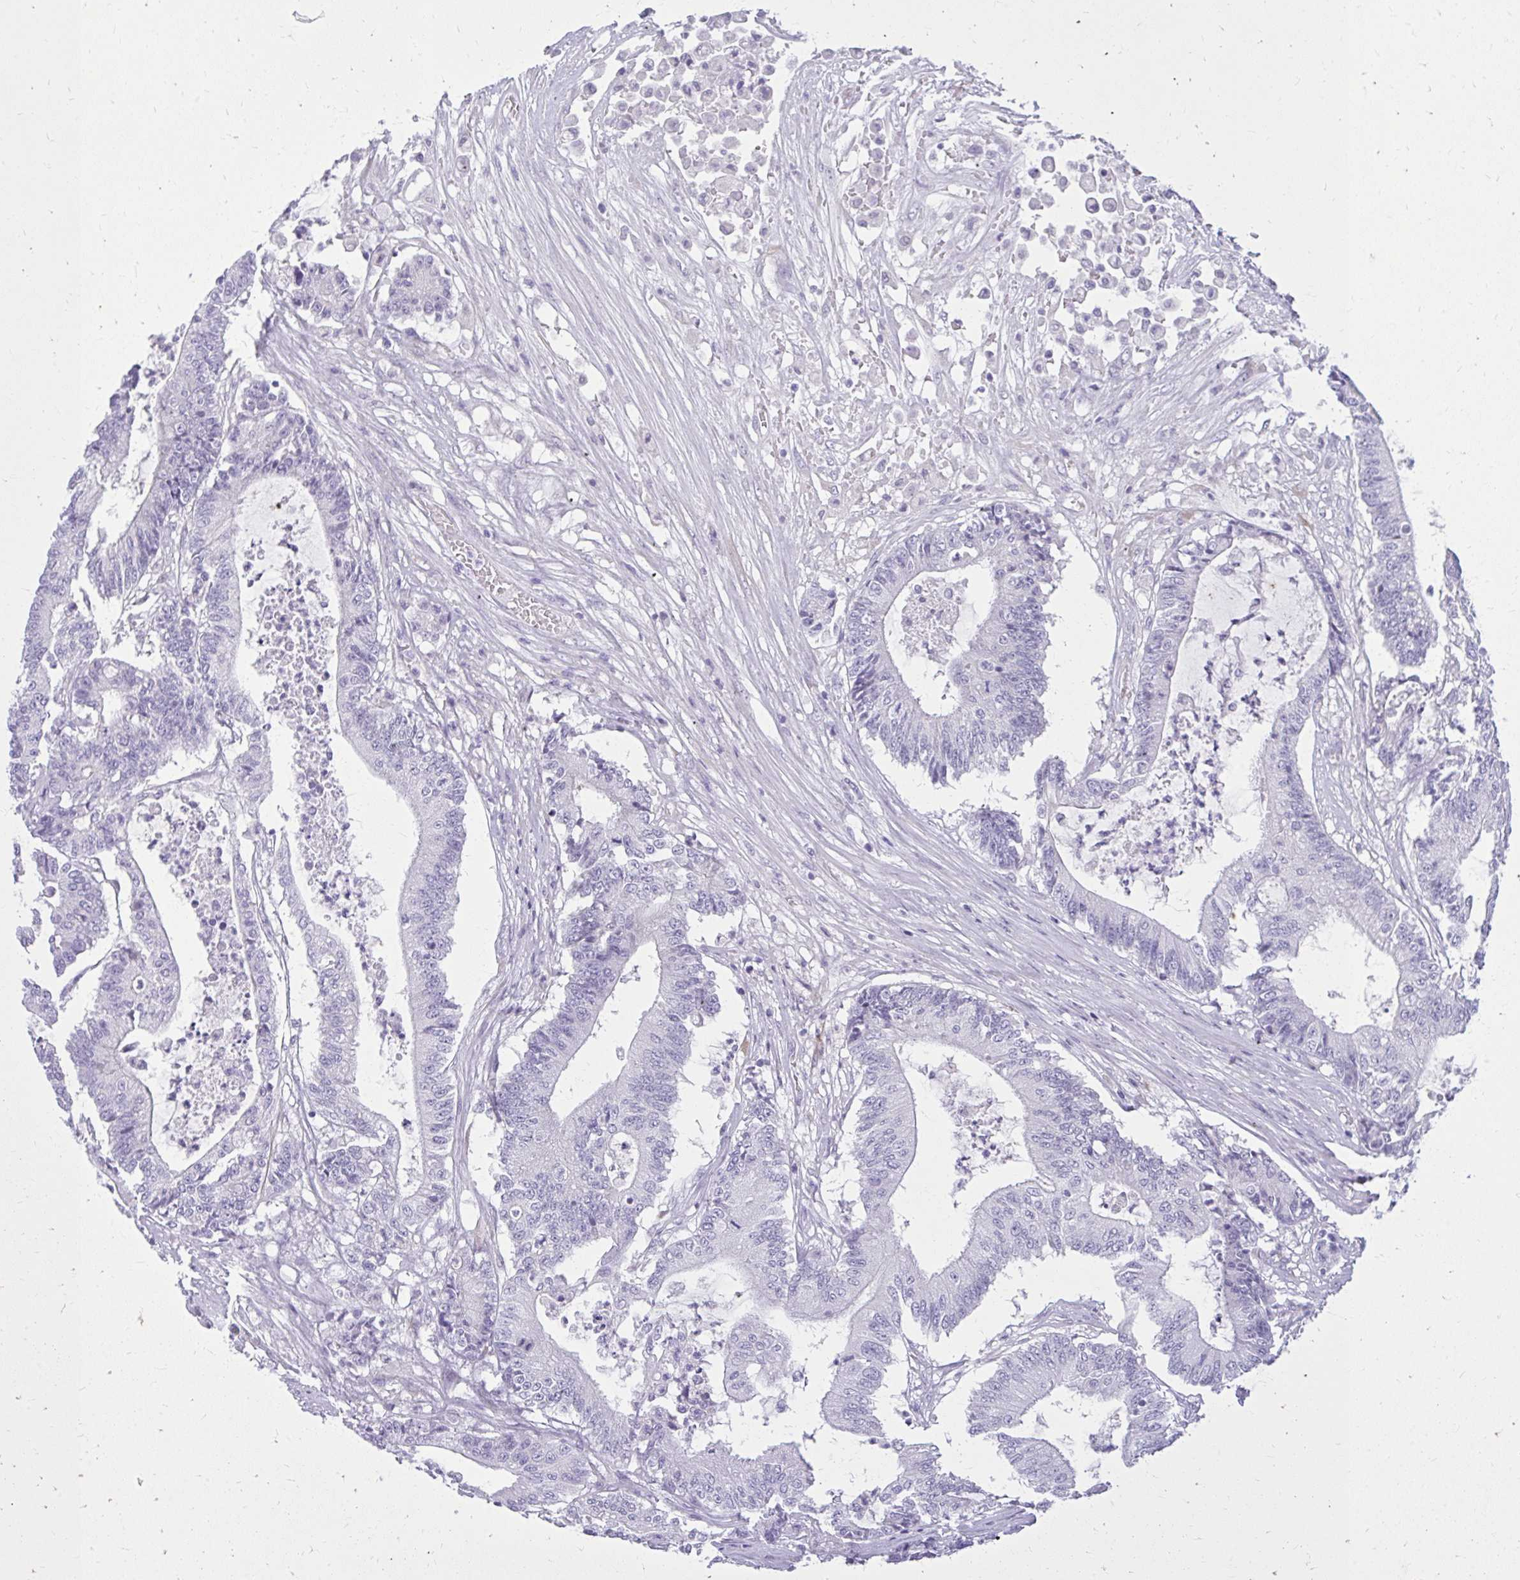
{"staining": {"intensity": "negative", "quantity": "none", "location": "none"}, "tissue": "colorectal cancer", "cell_type": "Tumor cells", "image_type": "cancer", "snomed": [{"axis": "morphology", "description": "Adenocarcinoma, NOS"}, {"axis": "topography", "description": "Colon"}], "caption": "An image of adenocarcinoma (colorectal) stained for a protein shows no brown staining in tumor cells.", "gene": "PRAP1", "patient": {"sex": "female", "age": 84}}